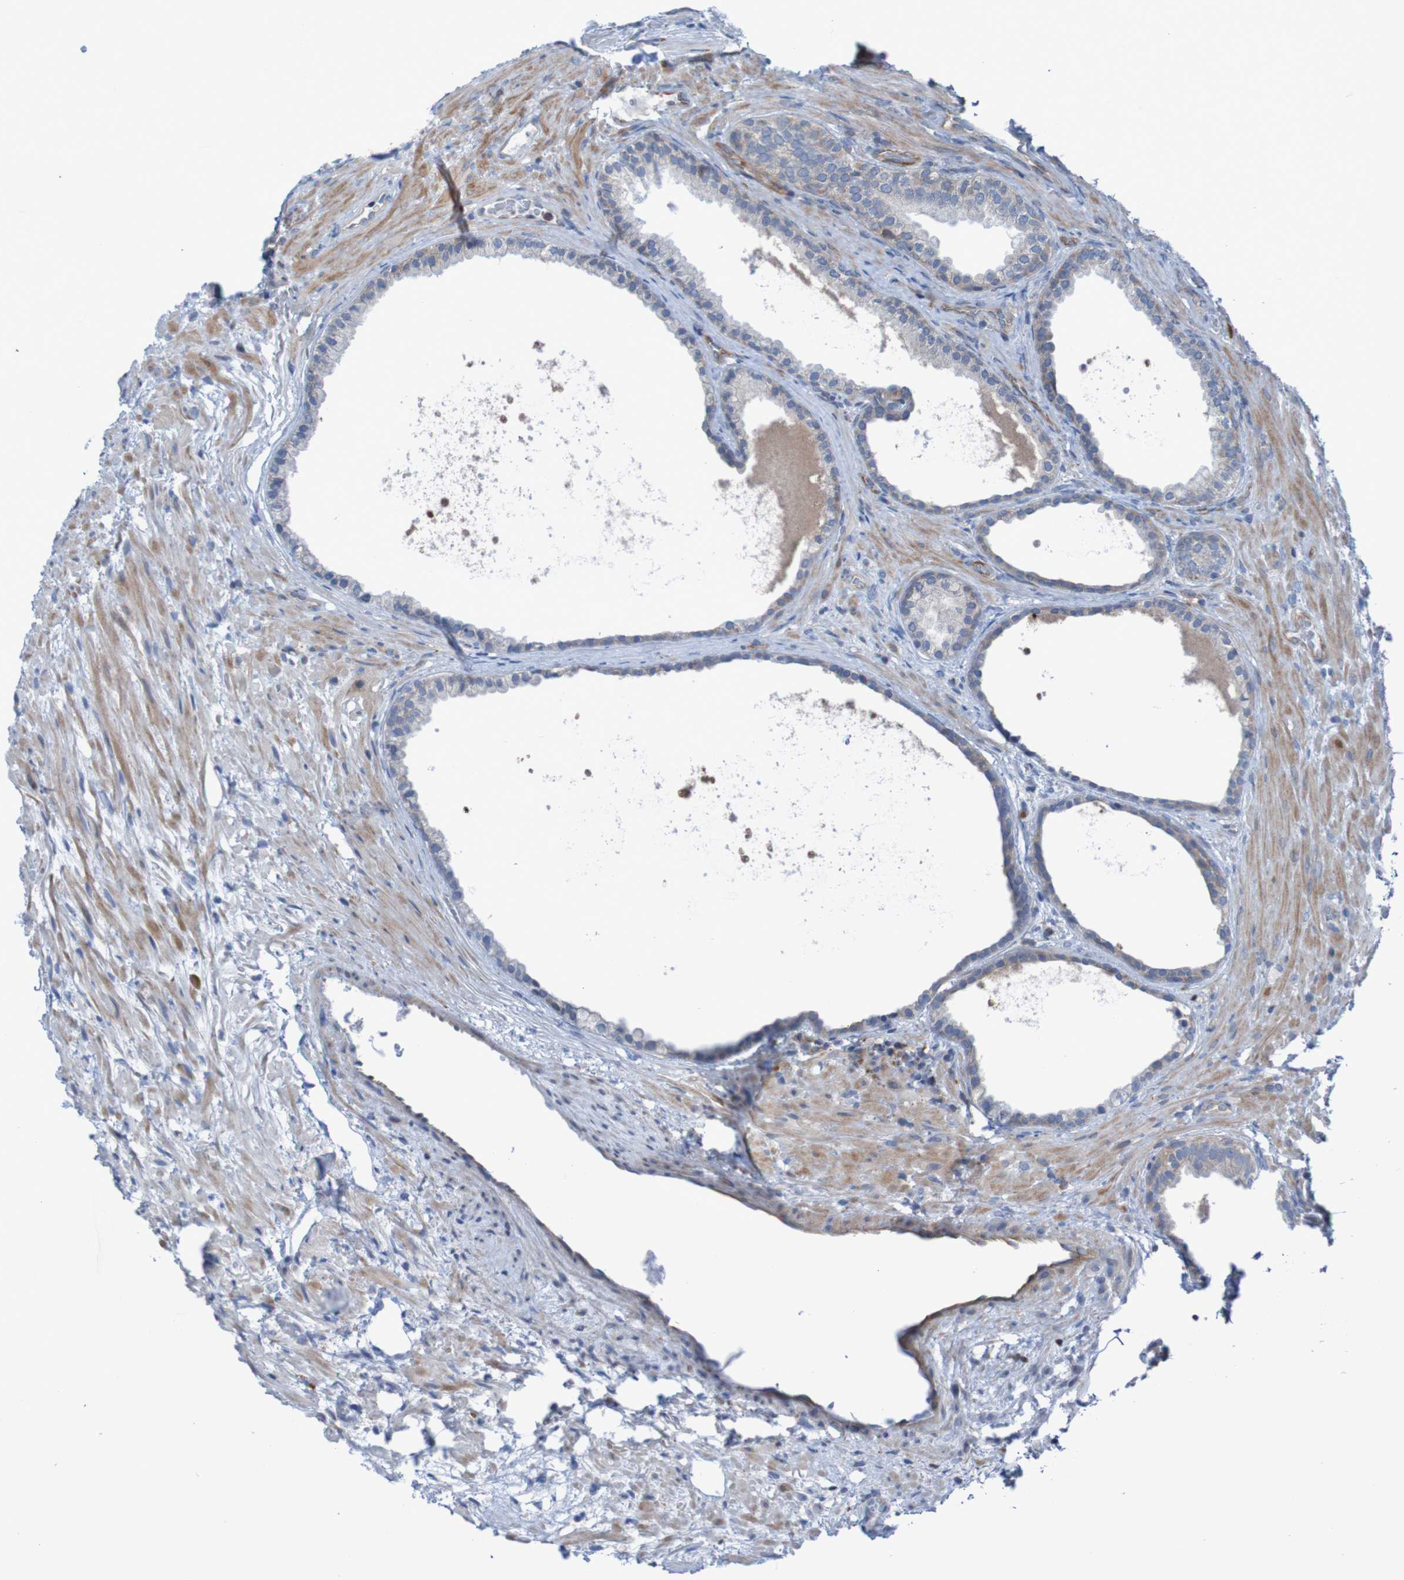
{"staining": {"intensity": "weak", "quantity": ">75%", "location": "cytoplasmic/membranous"}, "tissue": "prostate", "cell_type": "Glandular cells", "image_type": "normal", "snomed": [{"axis": "morphology", "description": "Normal tissue, NOS"}, {"axis": "topography", "description": "Prostate"}], "caption": "Prostate stained with immunohistochemistry reveals weak cytoplasmic/membranous expression in about >75% of glandular cells. (IHC, brightfield microscopy, high magnification).", "gene": "ANGPT4", "patient": {"sex": "male", "age": 76}}